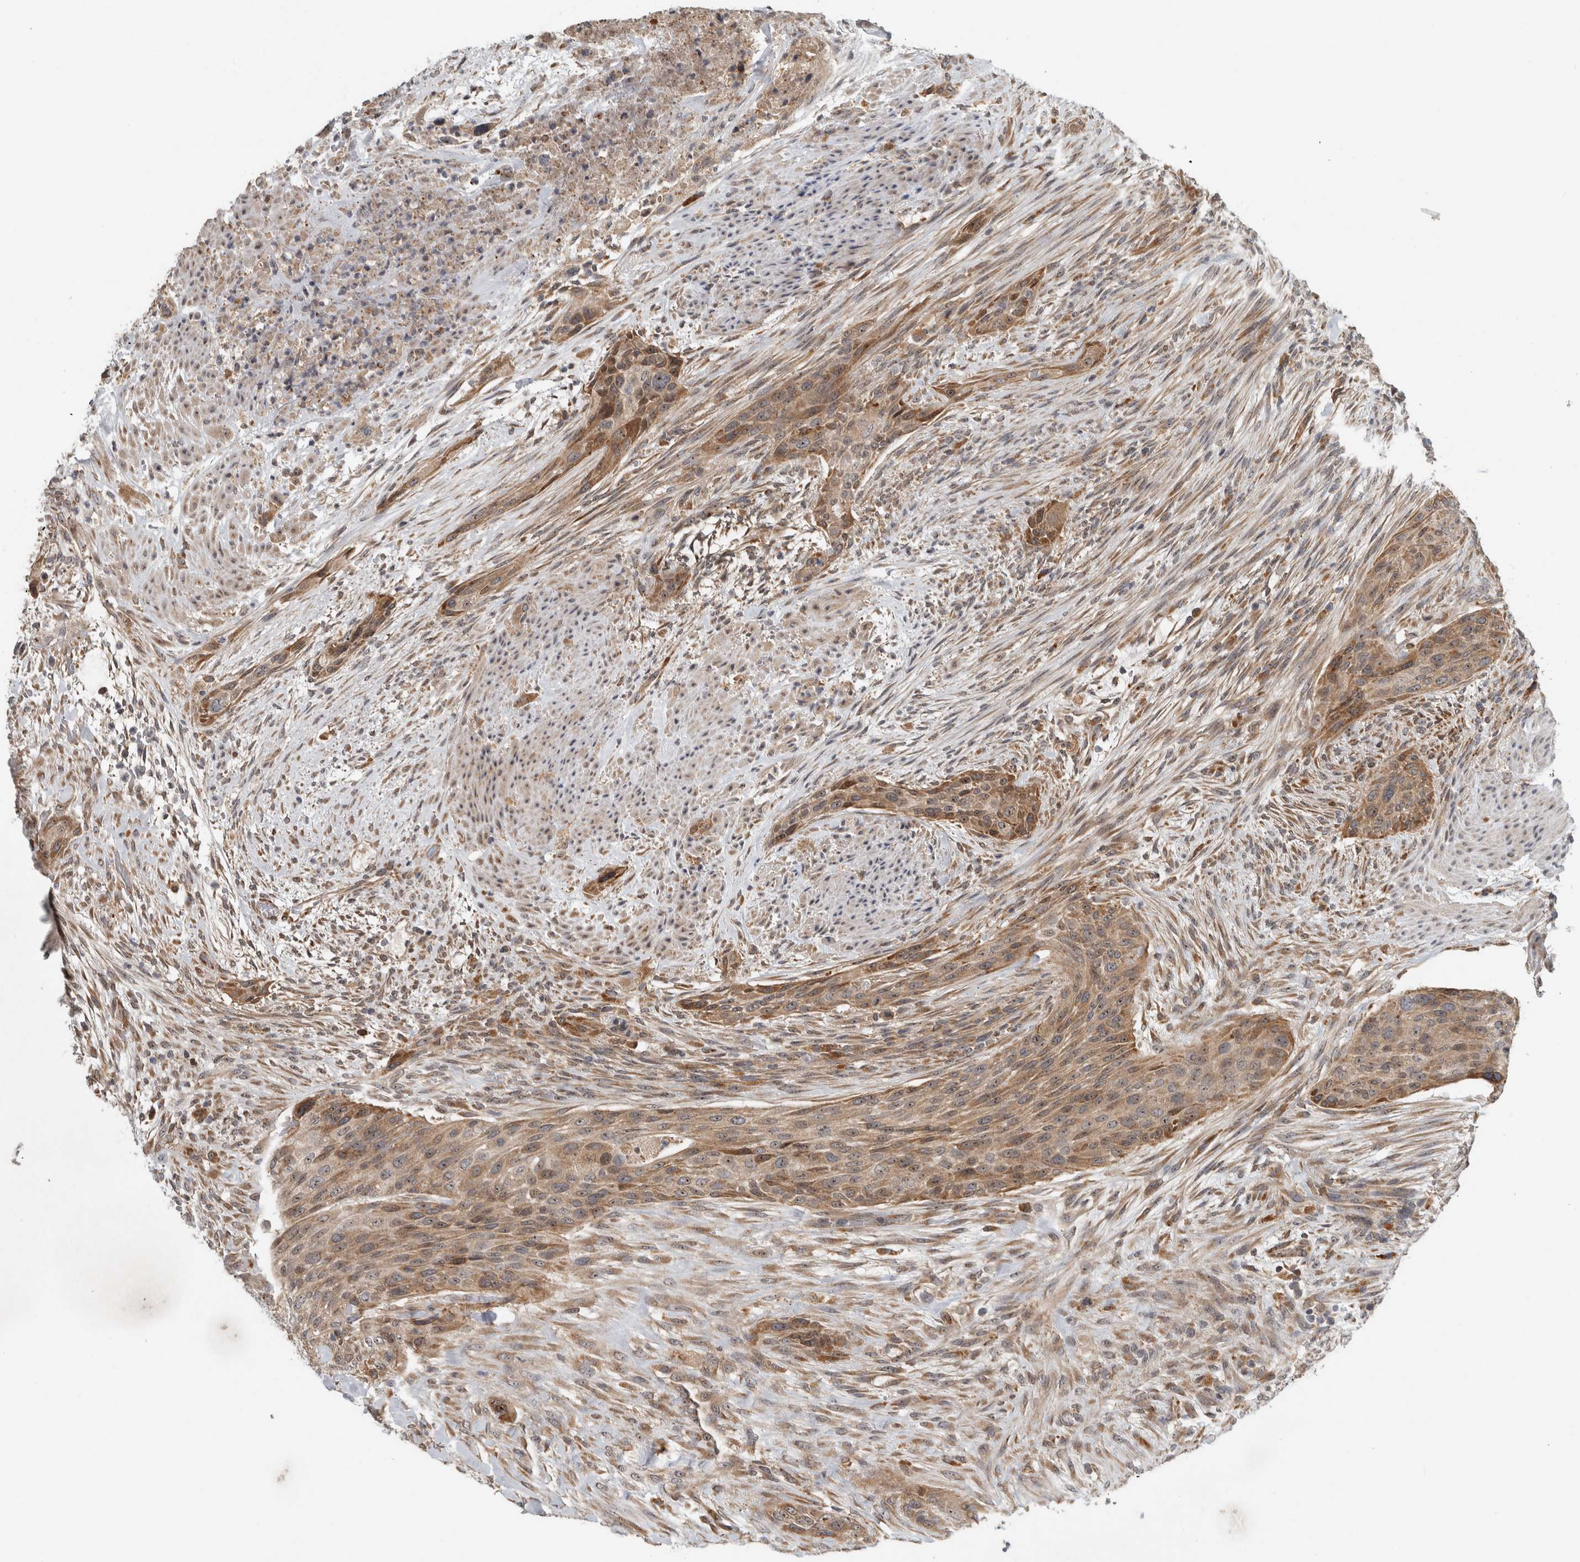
{"staining": {"intensity": "moderate", "quantity": ">75%", "location": "cytoplasmic/membranous"}, "tissue": "urothelial cancer", "cell_type": "Tumor cells", "image_type": "cancer", "snomed": [{"axis": "morphology", "description": "Urothelial carcinoma, High grade"}, {"axis": "topography", "description": "Urinary bladder"}], "caption": "Urothelial cancer was stained to show a protein in brown. There is medium levels of moderate cytoplasmic/membranous staining in approximately >75% of tumor cells. The staining is performed using DAB brown chromogen to label protein expression. The nuclei are counter-stained blue using hematoxylin.", "gene": "GPR137B", "patient": {"sex": "male", "age": 35}}